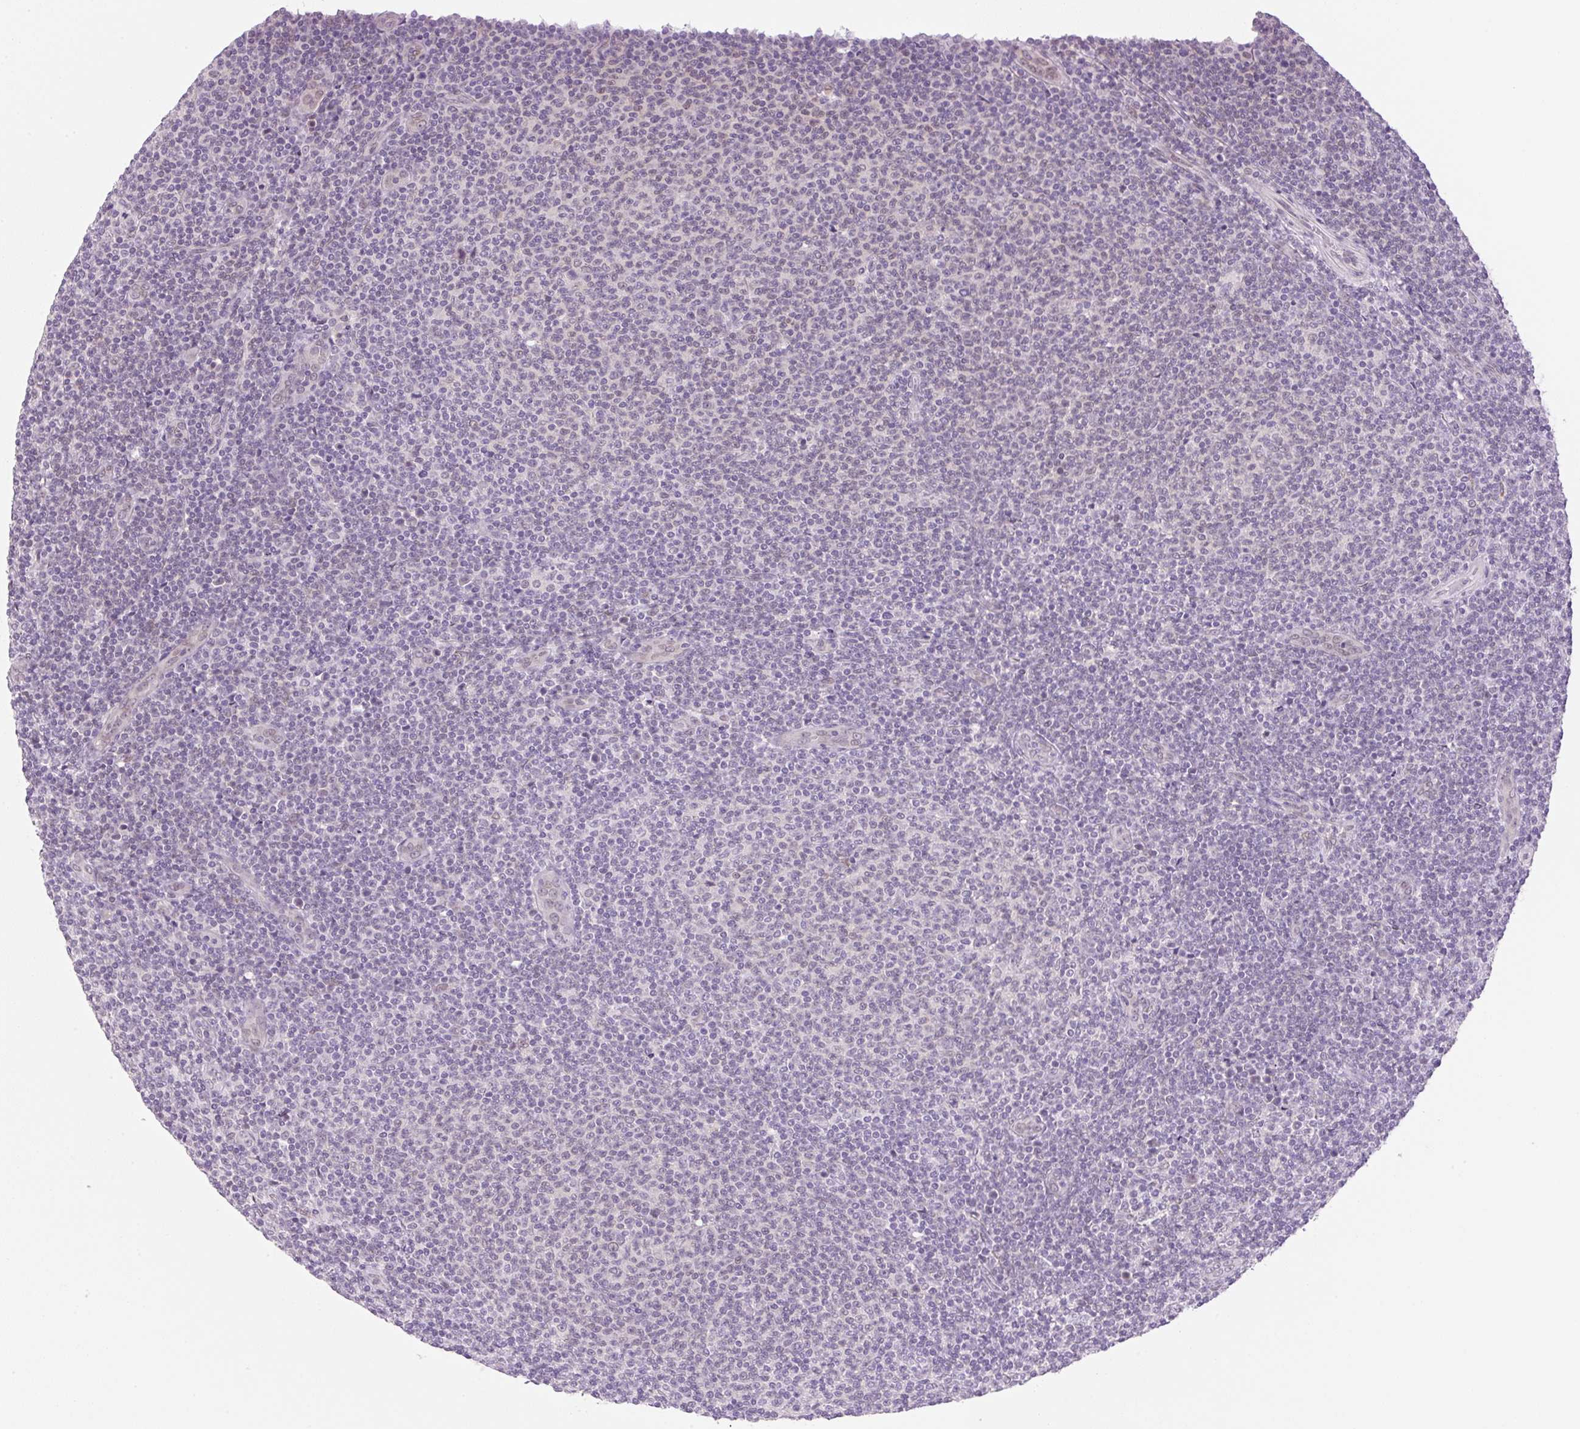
{"staining": {"intensity": "negative", "quantity": "none", "location": "none"}, "tissue": "lymphoma", "cell_type": "Tumor cells", "image_type": "cancer", "snomed": [{"axis": "morphology", "description": "Malignant lymphoma, non-Hodgkin's type, Low grade"}, {"axis": "topography", "description": "Lymph node"}], "caption": "High power microscopy micrograph of an immunohistochemistry photomicrograph of malignant lymphoma, non-Hodgkin's type (low-grade), revealing no significant staining in tumor cells.", "gene": "SYNE3", "patient": {"sex": "male", "age": 66}}